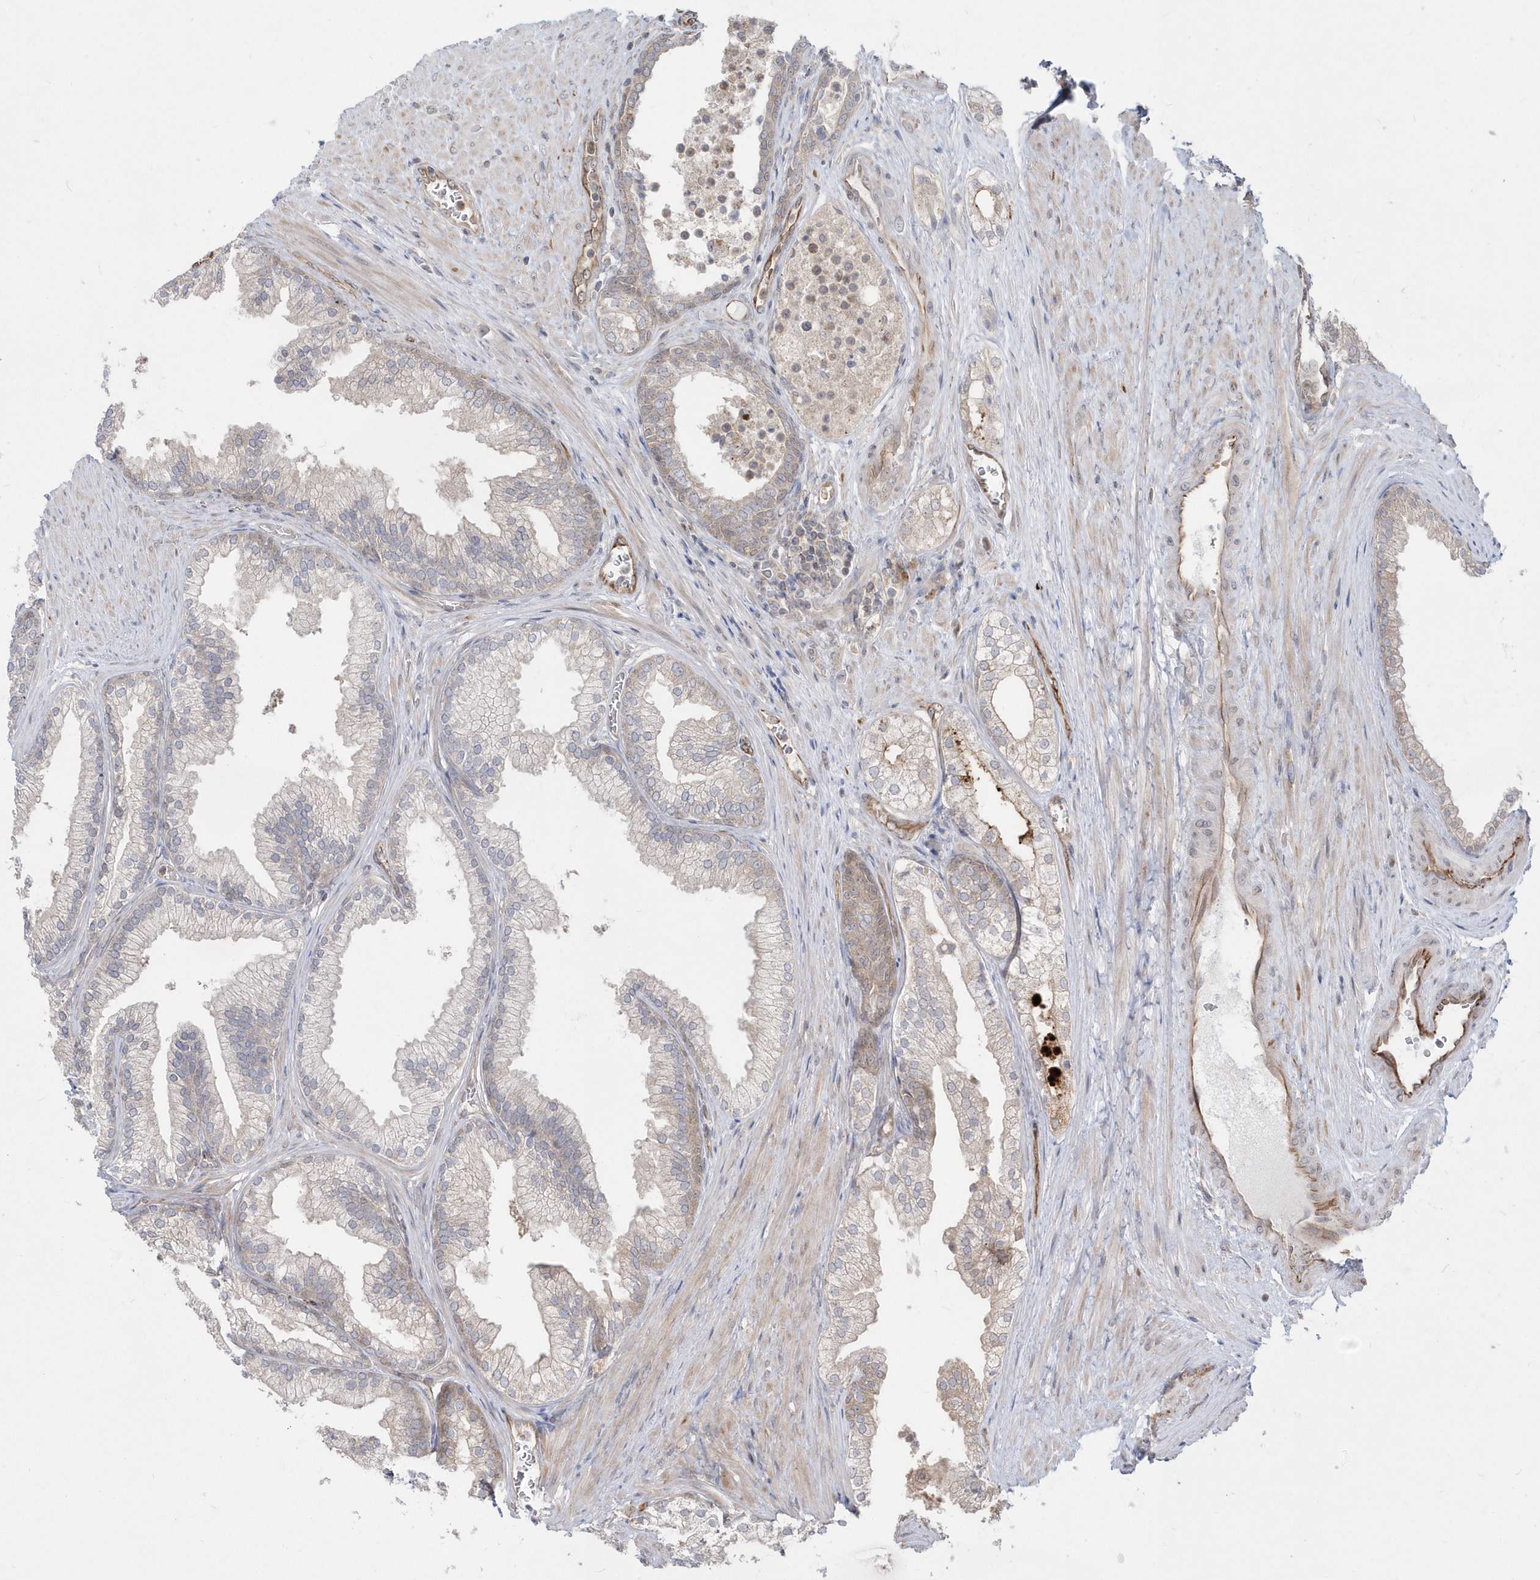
{"staining": {"intensity": "weak", "quantity": "<25%", "location": "cytoplasmic/membranous"}, "tissue": "prostate", "cell_type": "Glandular cells", "image_type": "normal", "snomed": [{"axis": "morphology", "description": "Normal tissue, NOS"}, {"axis": "topography", "description": "Prostate"}], "caption": "The photomicrograph demonstrates no staining of glandular cells in benign prostate. (DAB (3,3'-diaminobenzidine) immunohistochemistry (IHC), high magnification).", "gene": "DHX57", "patient": {"sex": "male", "age": 76}}